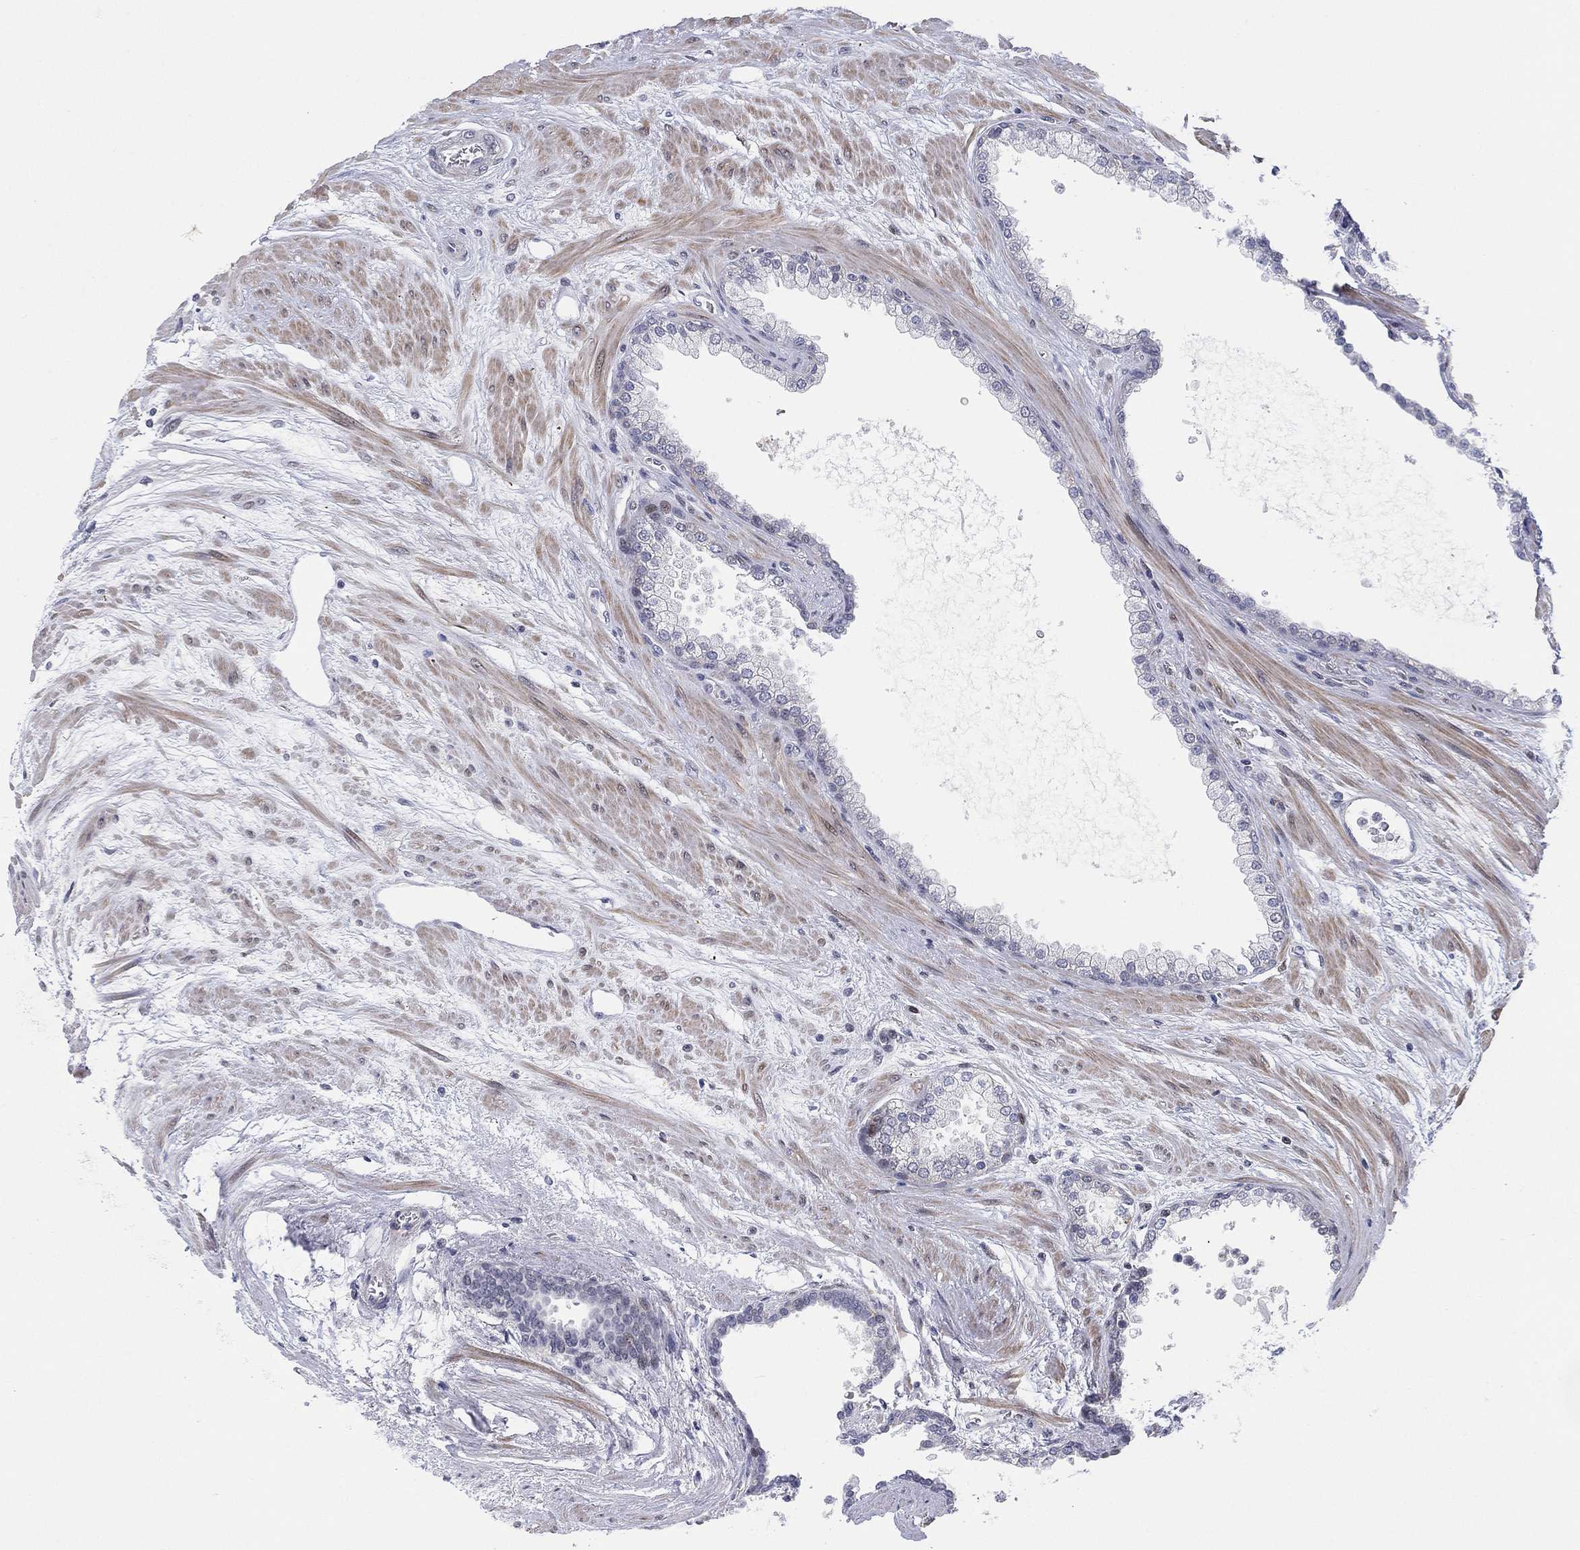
{"staining": {"intensity": "negative", "quantity": "none", "location": "none"}, "tissue": "prostate cancer", "cell_type": "Tumor cells", "image_type": "cancer", "snomed": [{"axis": "morphology", "description": "Adenocarcinoma, NOS"}, {"axis": "topography", "description": "Prostate"}], "caption": "The IHC photomicrograph has no significant staining in tumor cells of prostate cancer (adenocarcinoma) tissue.", "gene": "SLC4A4", "patient": {"sex": "male", "age": 67}}